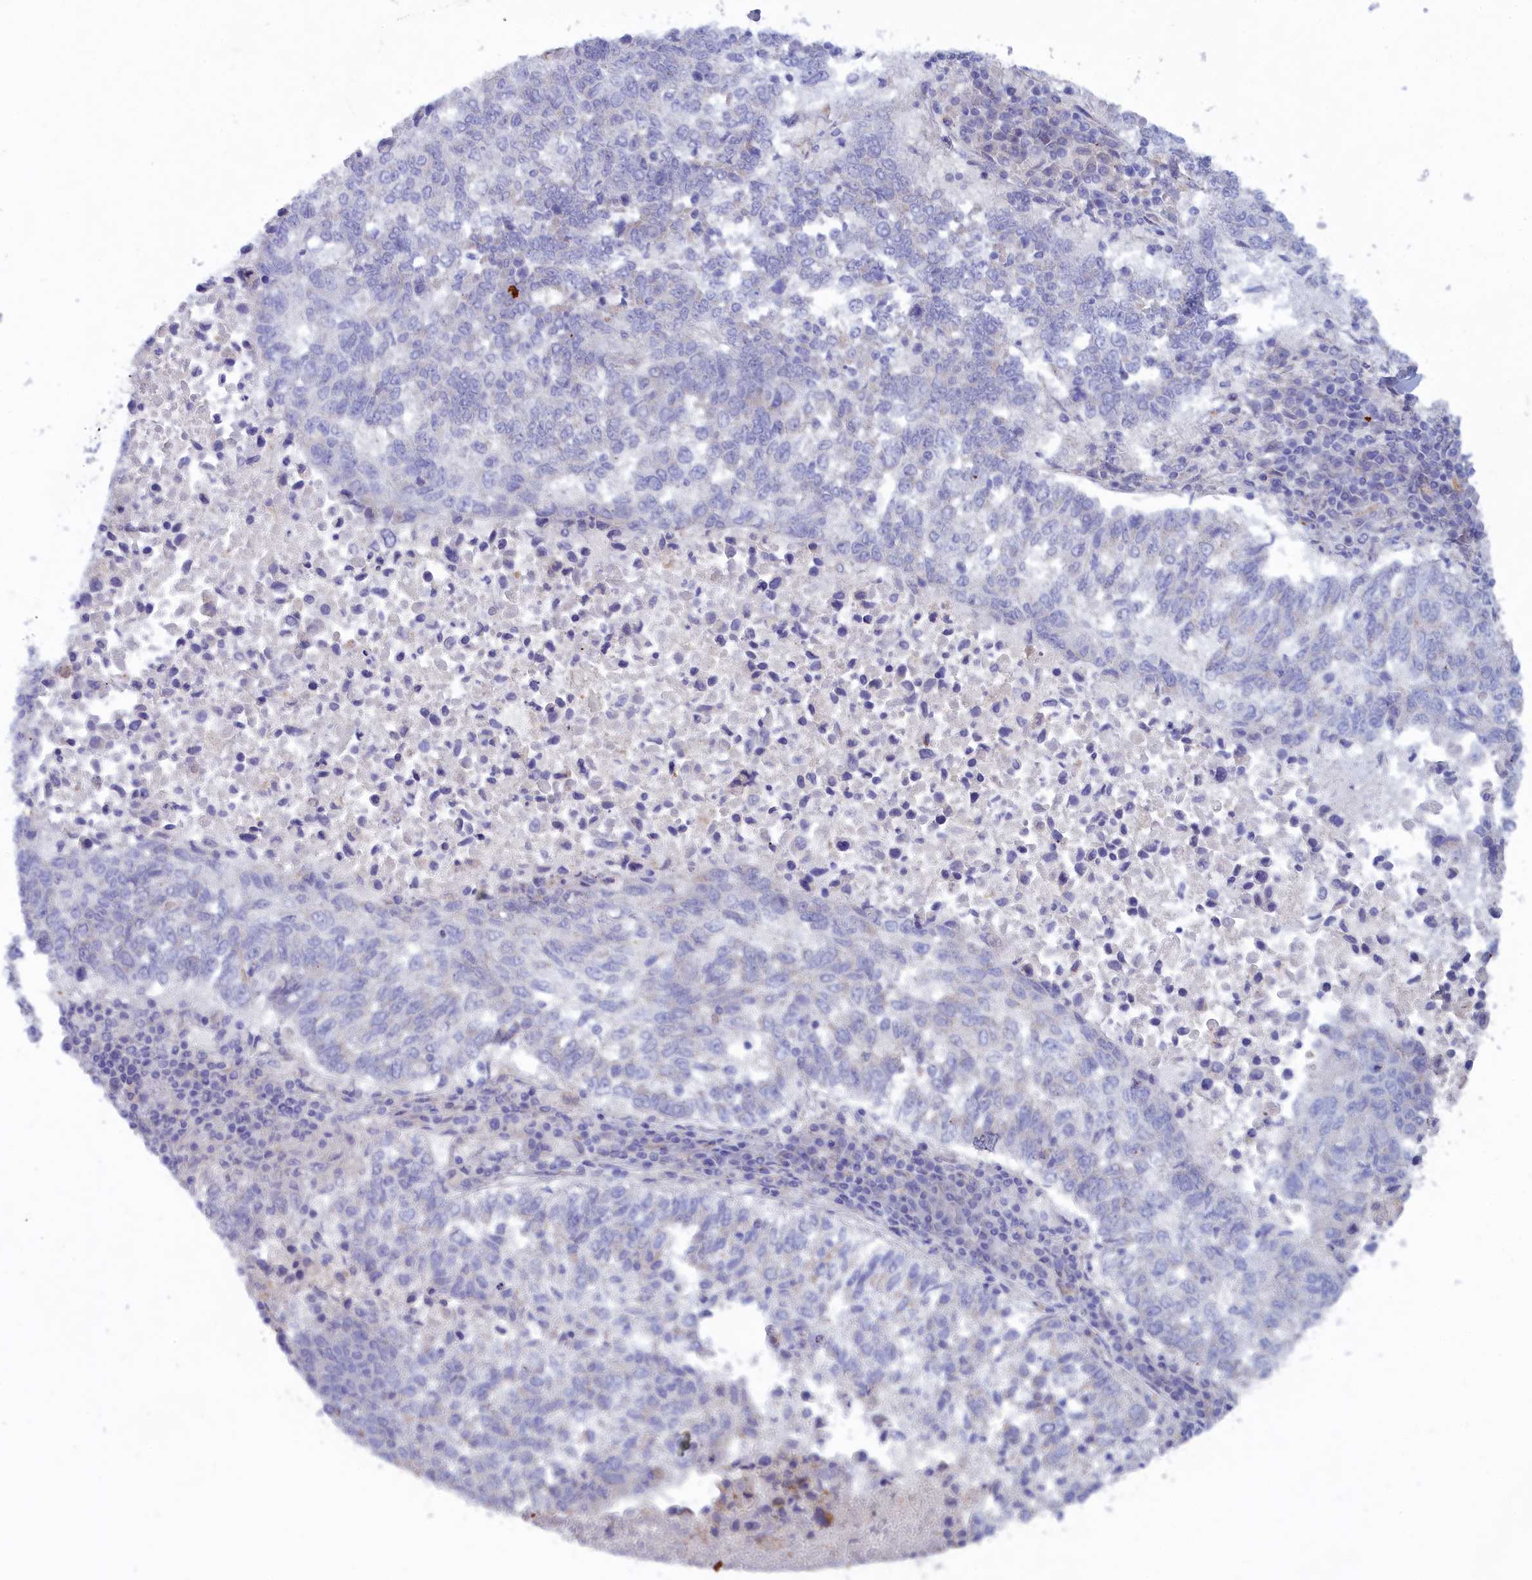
{"staining": {"intensity": "negative", "quantity": "none", "location": "none"}, "tissue": "lung cancer", "cell_type": "Tumor cells", "image_type": "cancer", "snomed": [{"axis": "morphology", "description": "Squamous cell carcinoma, NOS"}, {"axis": "topography", "description": "Lung"}], "caption": "Human squamous cell carcinoma (lung) stained for a protein using immunohistochemistry (IHC) demonstrates no positivity in tumor cells.", "gene": "WDR6", "patient": {"sex": "male", "age": 73}}